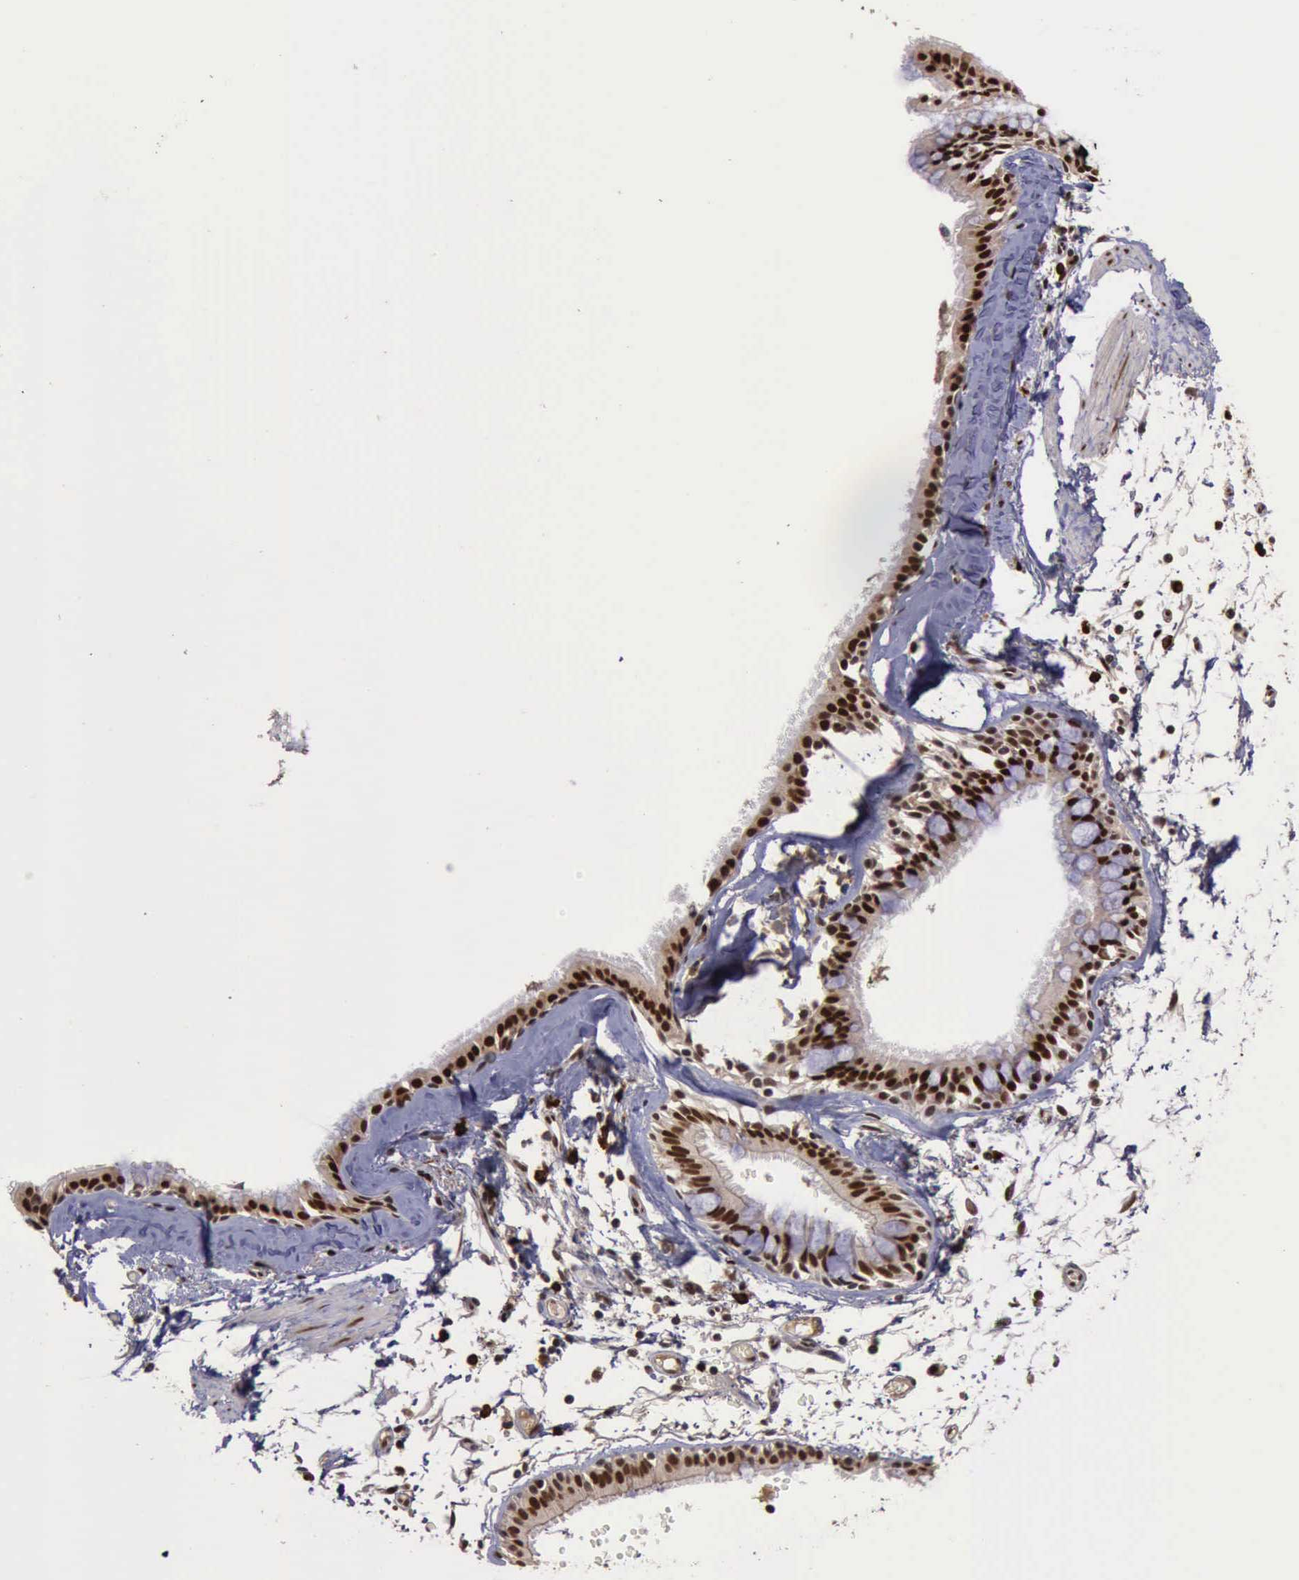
{"staining": {"intensity": "strong", "quantity": ">75%", "location": "cytoplasmic/membranous,nuclear"}, "tissue": "bronchus", "cell_type": "Respiratory epithelial cells", "image_type": "normal", "snomed": [{"axis": "morphology", "description": "Normal tissue, NOS"}, {"axis": "topography", "description": "Bronchus"}, {"axis": "topography", "description": "Lung"}], "caption": "An IHC photomicrograph of benign tissue is shown. Protein staining in brown highlights strong cytoplasmic/membranous,nuclear positivity in bronchus within respiratory epithelial cells.", "gene": "TRMT2A", "patient": {"sex": "female", "age": 56}}